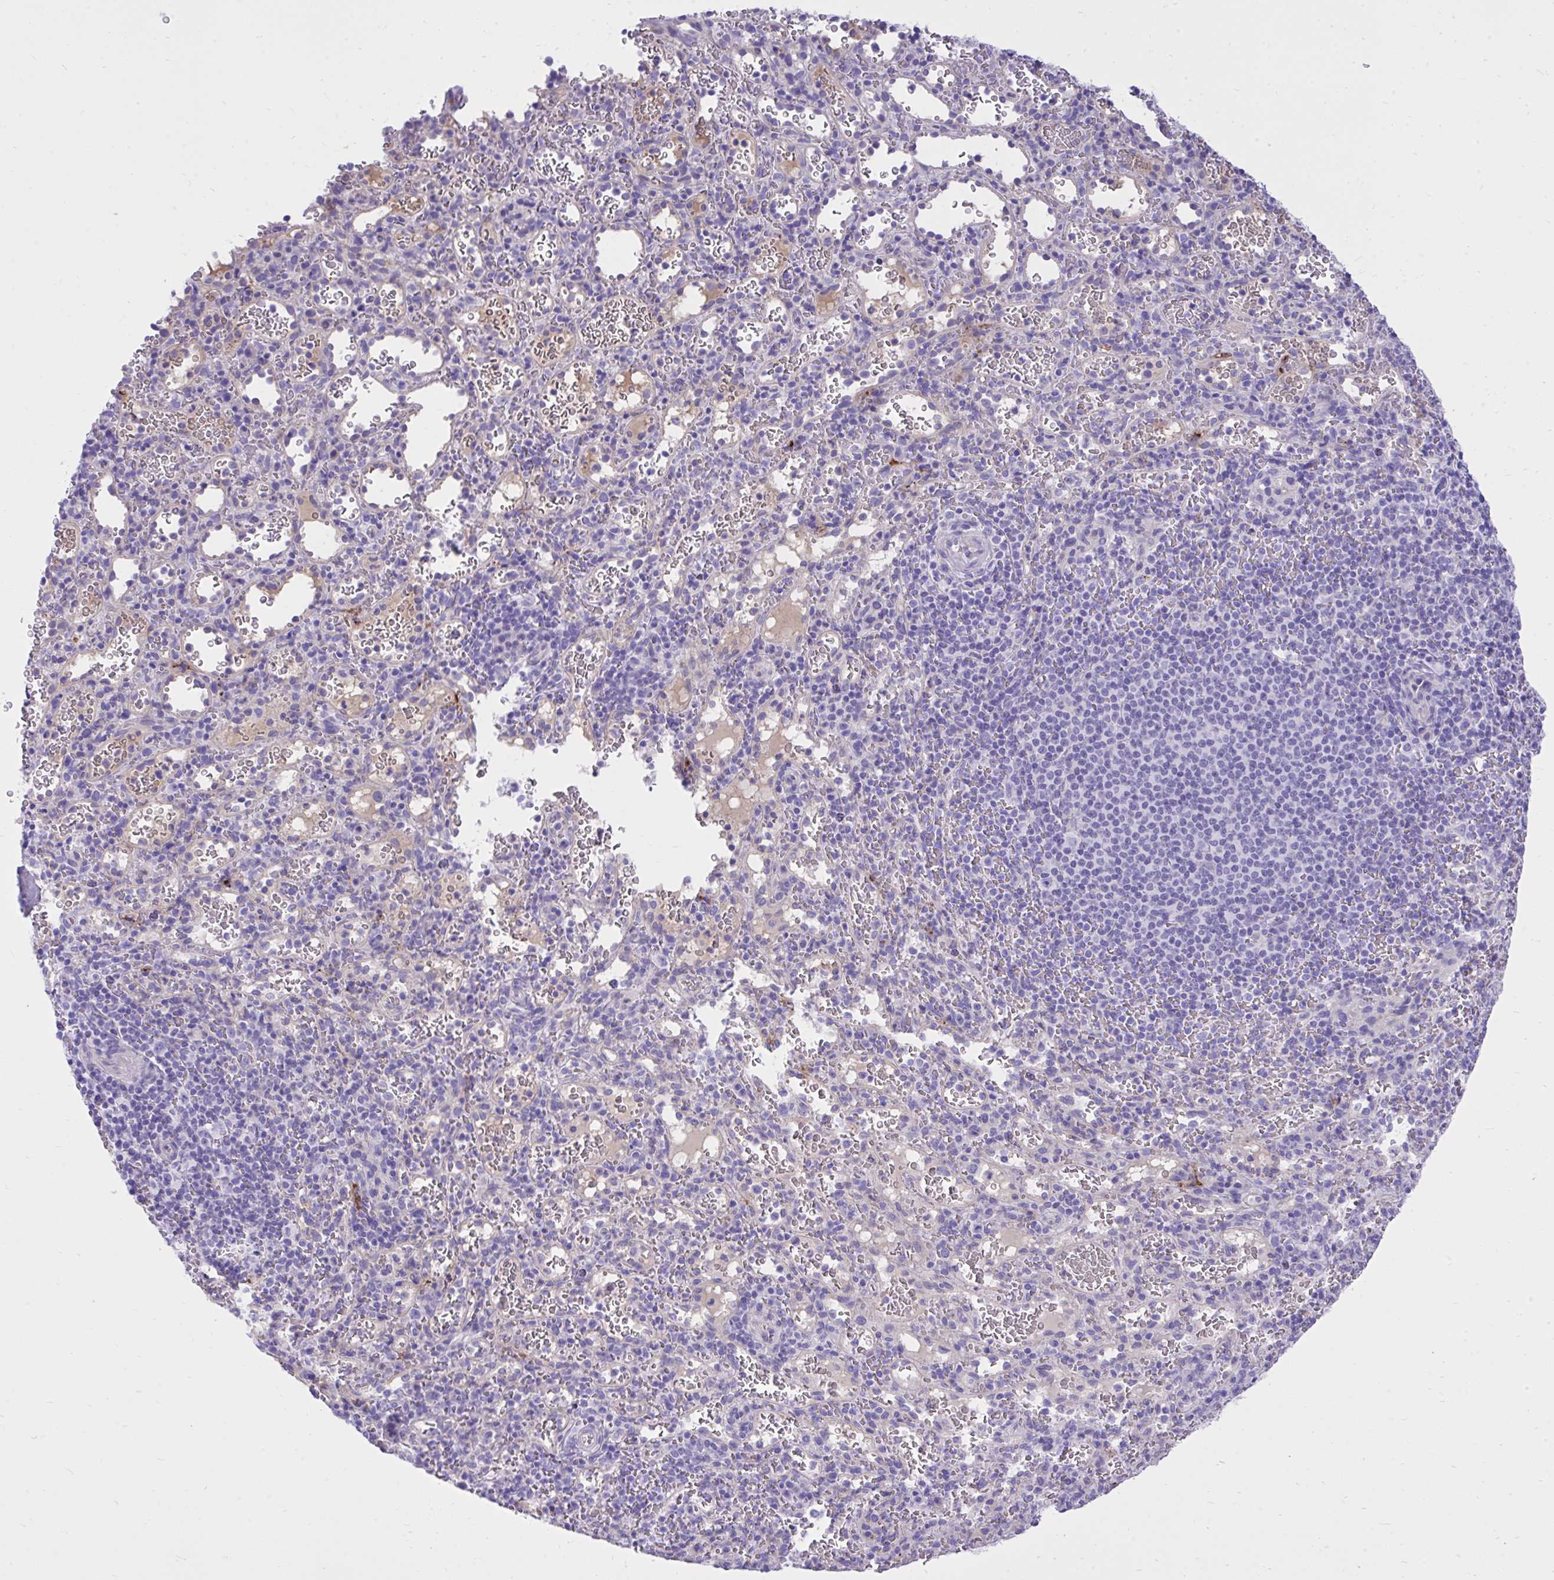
{"staining": {"intensity": "negative", "quantity": "none", "location": "none"}, "tissue": "spleen", "cell_type": "Cells in red pulp", "image_type": "normal", "snomed": [{"axis": "morphology", "description": "Normal tissue, NOS"}, {"axis": "topography", "description": "Spleen"}], "caption": "A micrograph of spleen stained for a protein exhibits no brown staining in cells in red pulp. Brightfield microscopy of IHC stained with DAB (brown) and hematoxylin (blue), captured at high magnification.", "gene": "HRG", "patient": {"sex": "male", "age": 57}}